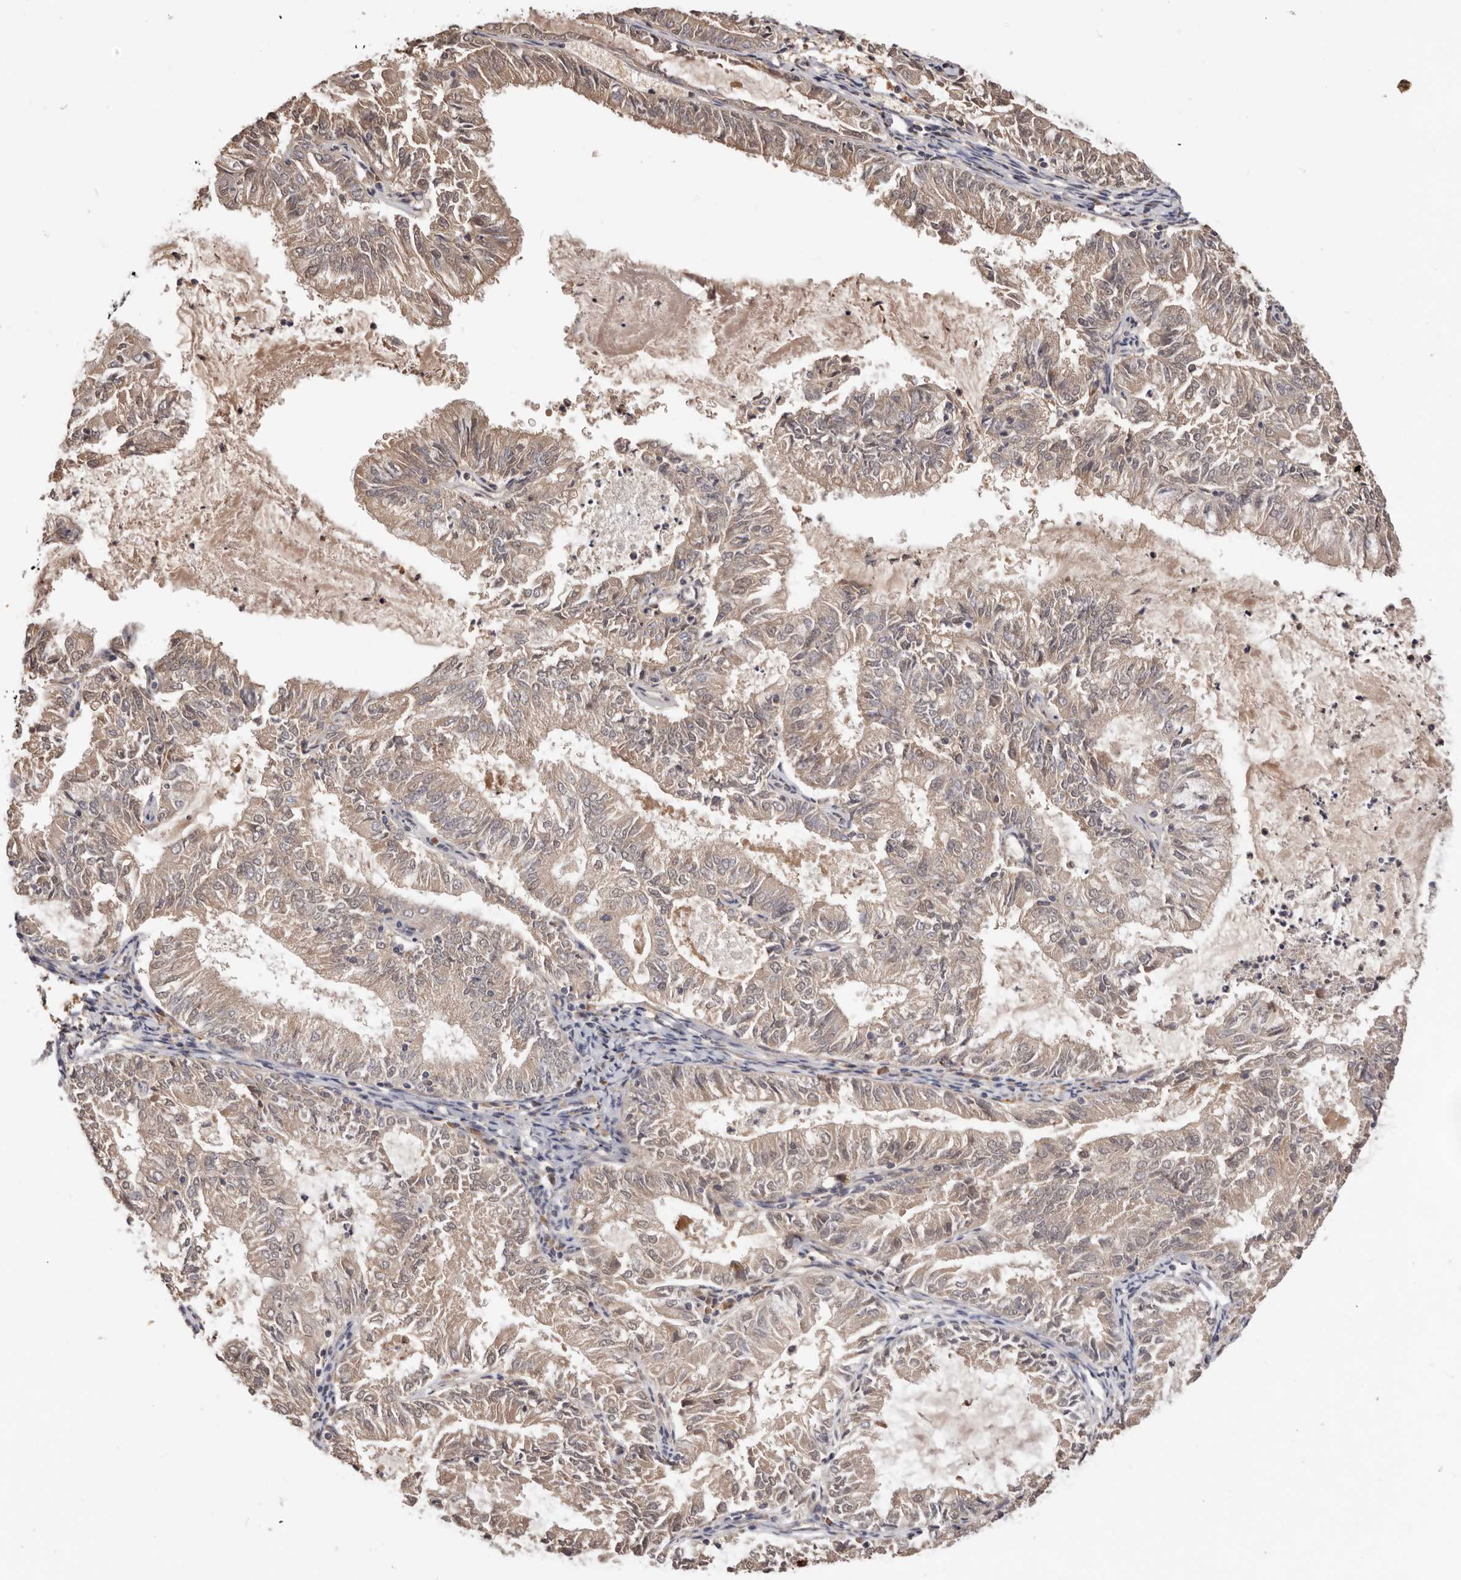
{"staining": {"intensity": "weak", "quantity": ">75%", "location": "cytoplasmic/membranous"}, "tissue": "endometrial cancer", "cell_type": "Tumor cells", "image_type": "cancer", "snomed": [{"axis": "morphology", "description": "Adenocarcinoma, NOS"}, {"axis": "topography", "description": "Endometrium"}], "caption": "Immunohistochemical staining of human endometrial cancer exhibits low levels of weak cytoplasmic/membranous expression in about >75% of tumor cells. The protein is stained brown, and the nuclei are stained in blue (DAB (3,3'-diaminobenzidine) IHC with brightfield microscopy, high magnification).", "gene": "DOP1A", "patient": {"sex": "female", "age": 57}}